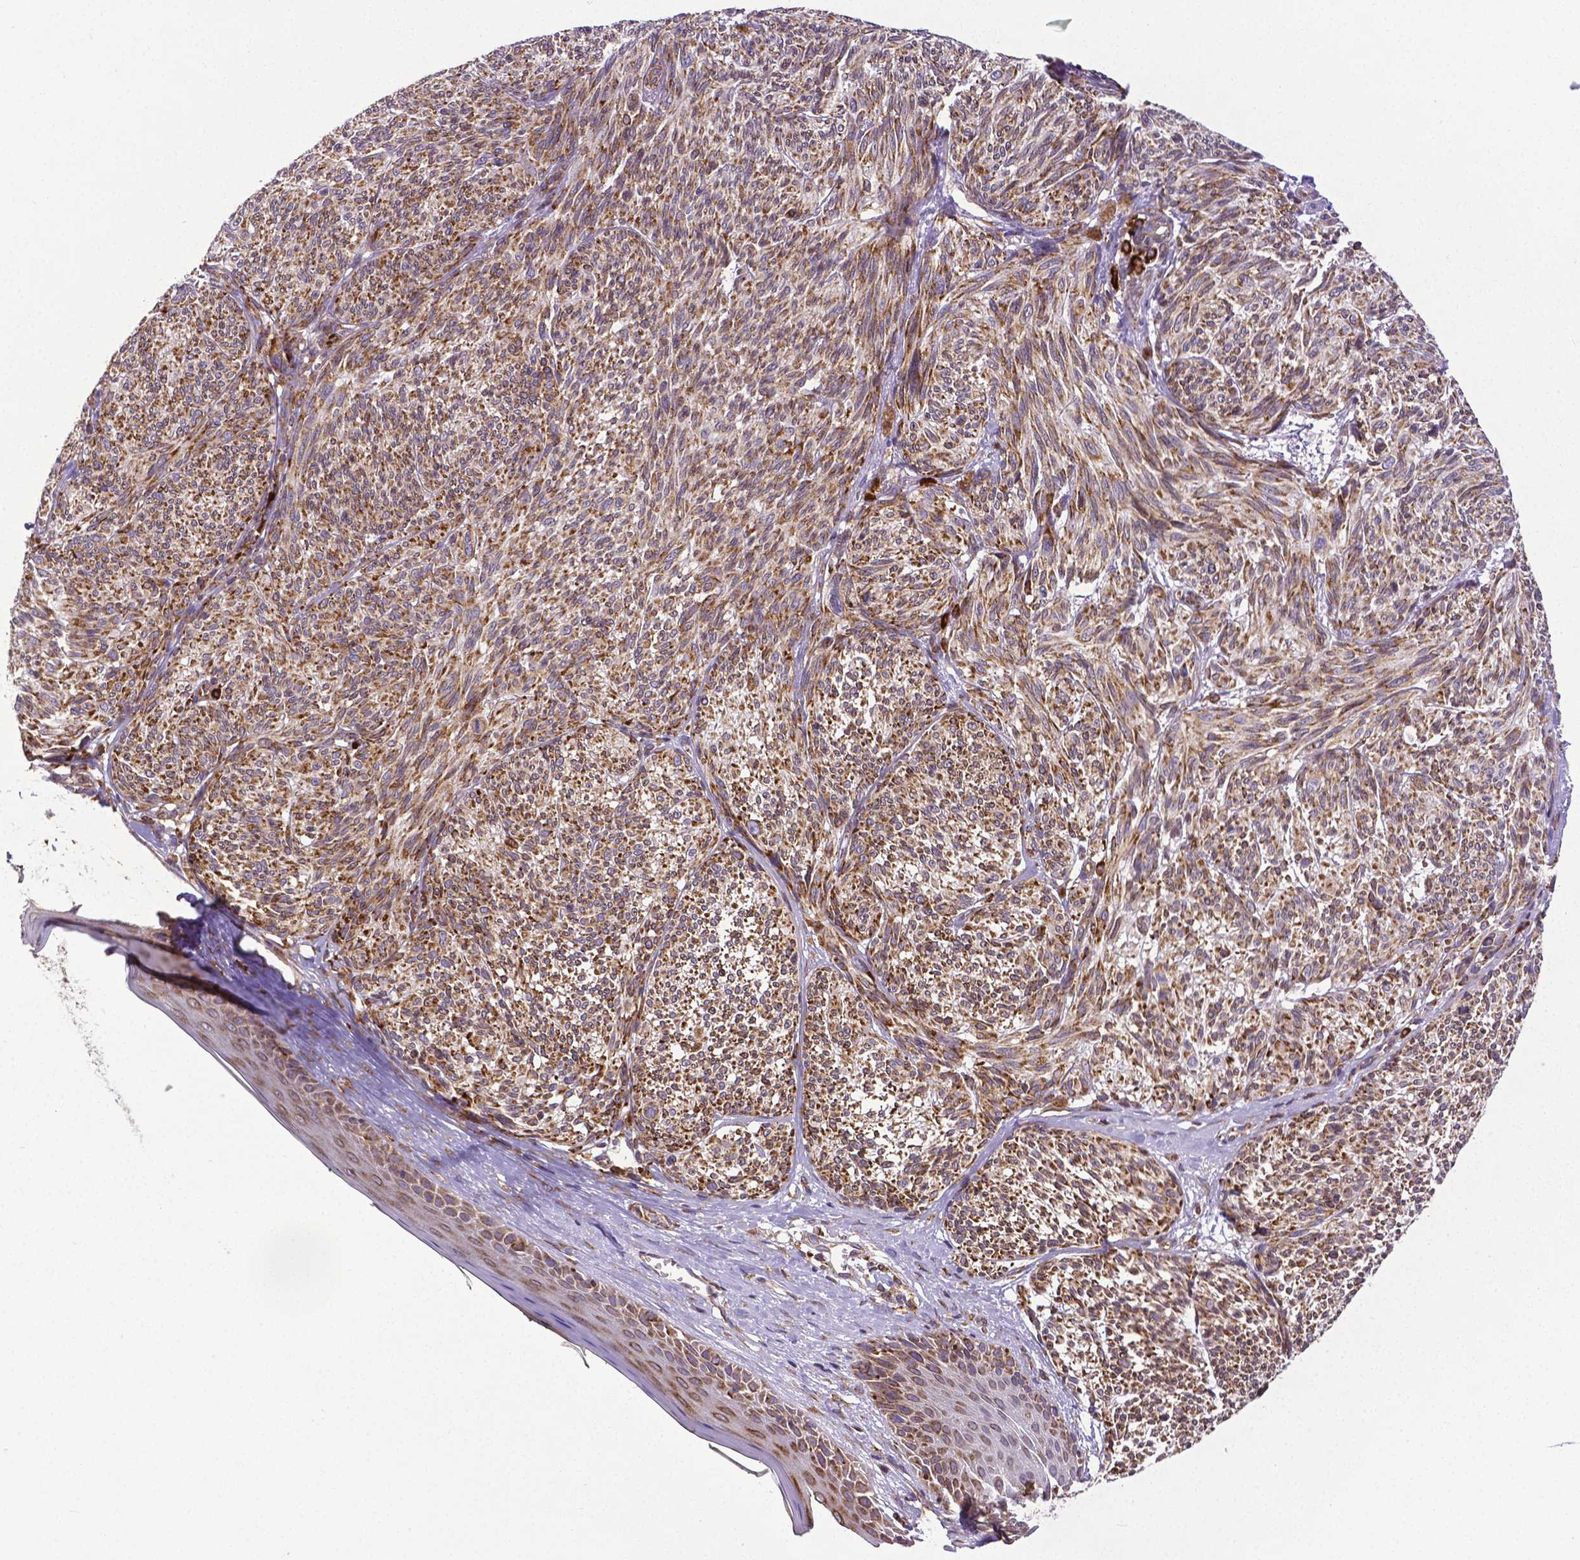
{"staining": {"intensity": "moderate", "quantity": ">75%", "location": "cytoplasmic/membranous"}, "tissue": "melanoma", "cell_type": "Tumor cells", "image_type": "cancer", "snomed": [{"axis": "morphology", "description": "Malignant melanoma, NOS"}, {"axis": "topography", "description": "Skin"}], "caption": "A photomicrograph of melanoma stained for a protein shows moderate cytoplasmic/membranous brown staining in tumor cells.", "gene": "MTDH", "patient": {"sex": "male", "age": 79}}